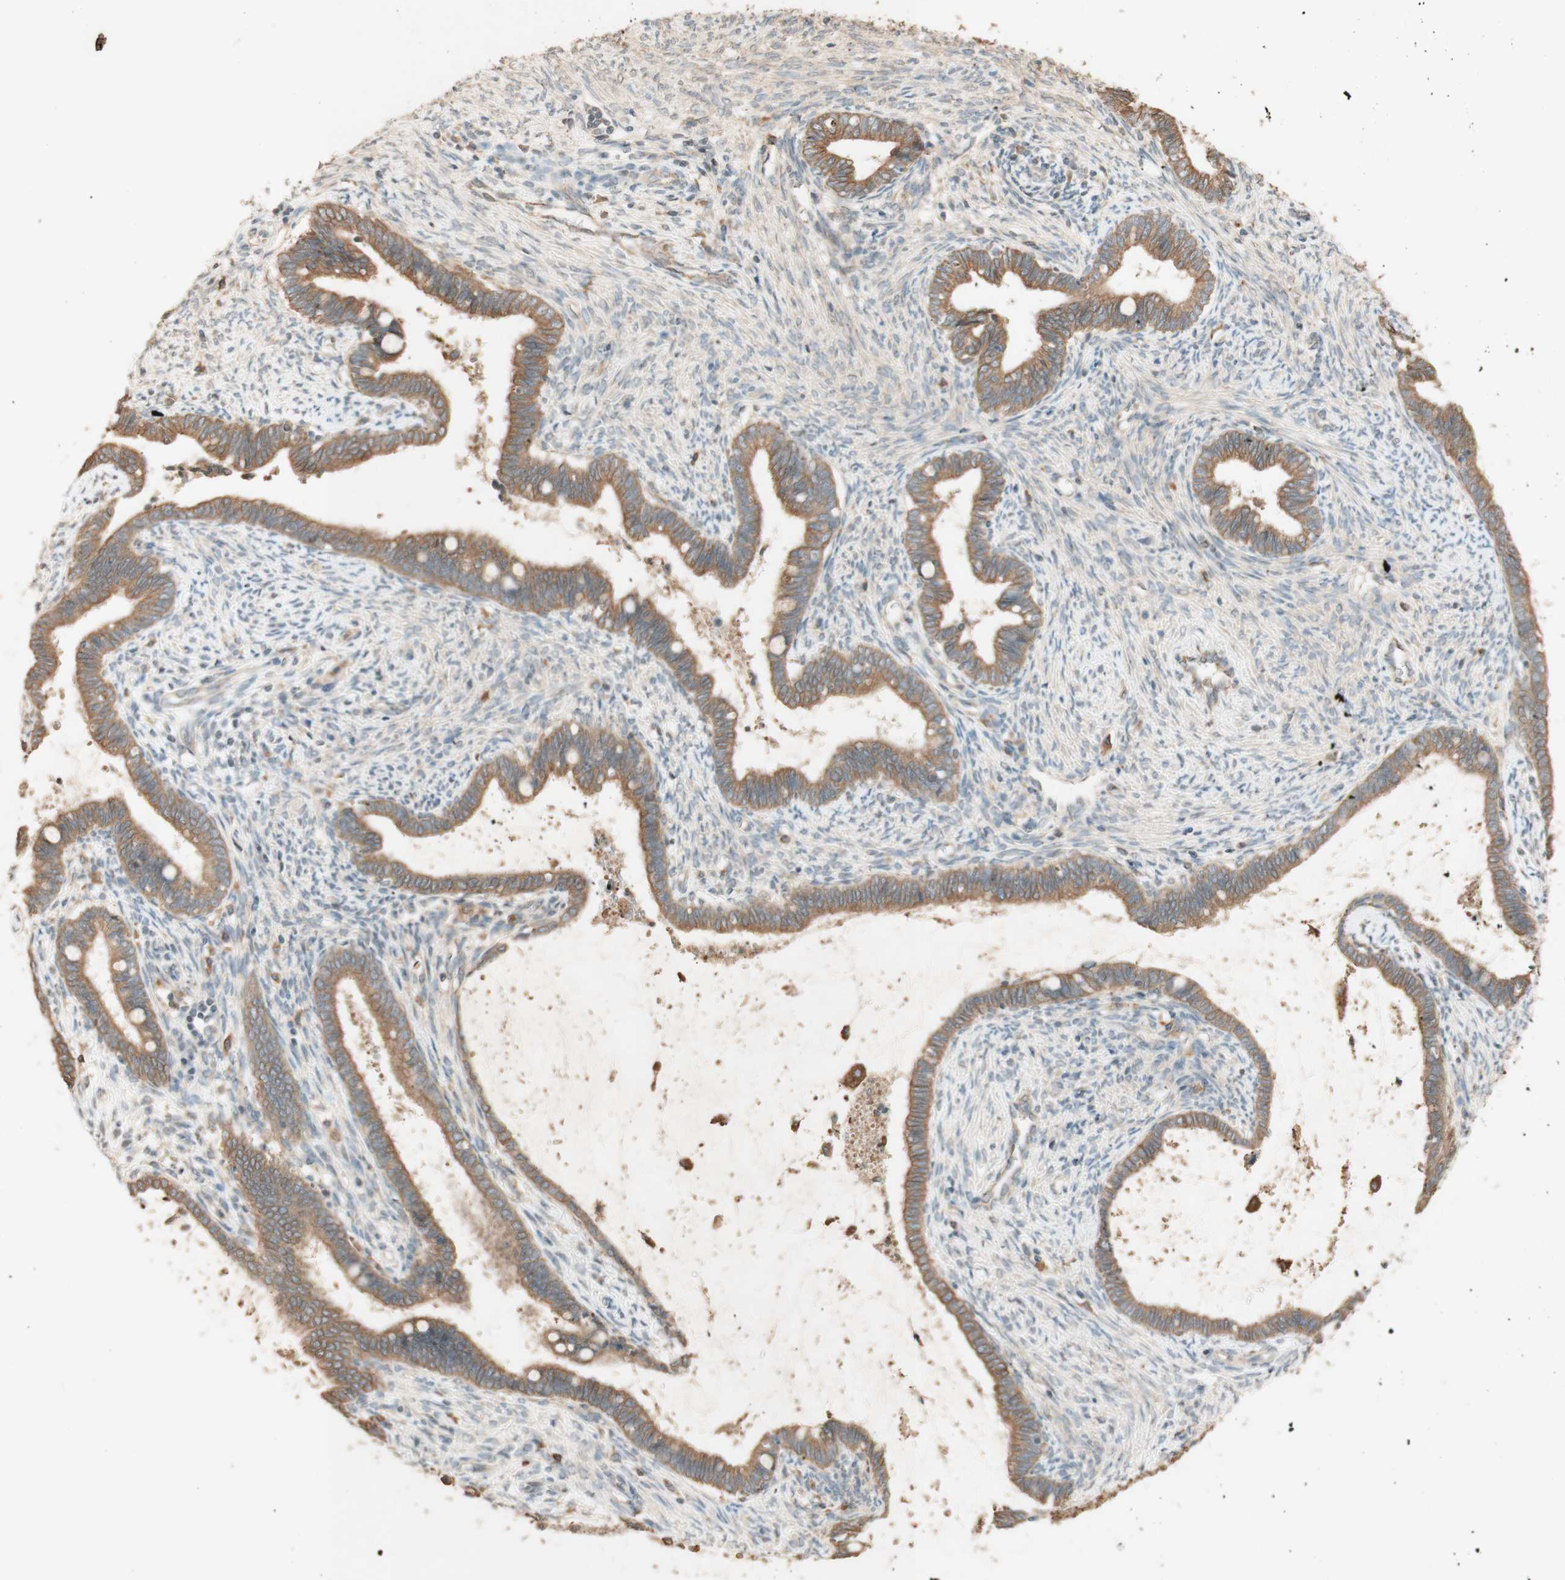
{"staining": {"intensity": "moderate", "quantity": ">75%", "location": "cytoplasmic/membranous"}, "tissue": "cervical cancer", "cell_type": "Tumor cells", "image_type": "cancer", "snomed": [{"axis": "morphology", "description": "Adenocarcinoma, NOS"}, {"axis": "topography", "description": "Cervix"}], "caption": "Cervical cancer stained for a protein exhibits moderate cytoplasmic/membranous positivity in tumor cells.", "gene": "CLCN2", "patient": {"sex": "female", "age": 44}}